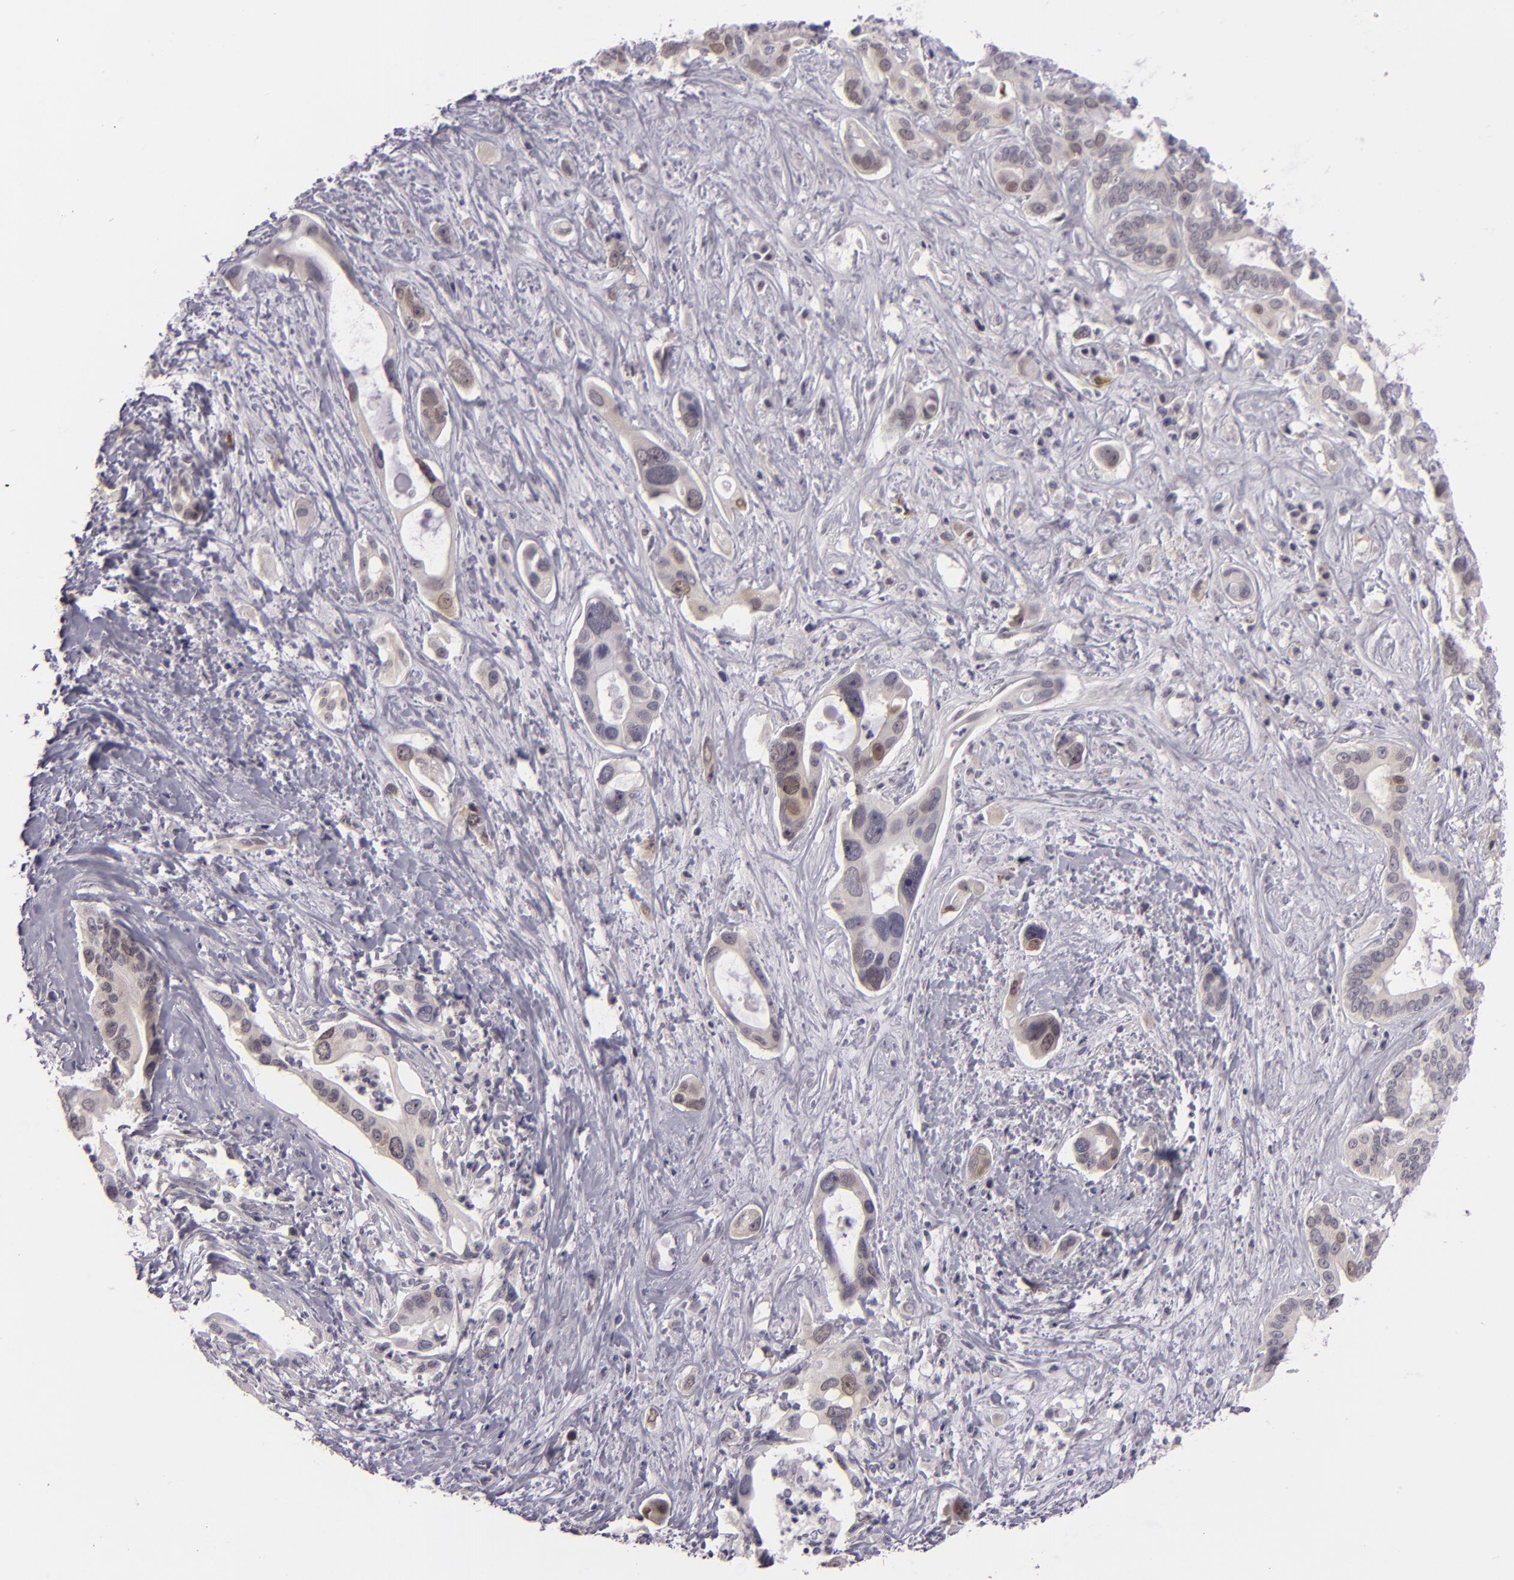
{"staining": {"intensity": "weak", "quantity": "<25%", "location": "cytoplasmic/membranous,nuclear"}, "tissue": "liver cancer", "cell_type": "Tumor cells", "image_type": "cancer", "snomed": [{"axis": "morphology", "description": "Cholangiocarcinoma"}, {"axis": "topography", "description": "Liver"}], "caption": "Tumor cells show no significant protein expression in cholangiocarcinoma (liver).", "gene": "CSE1L", "patient": {"sex": "female", "age": 65}}